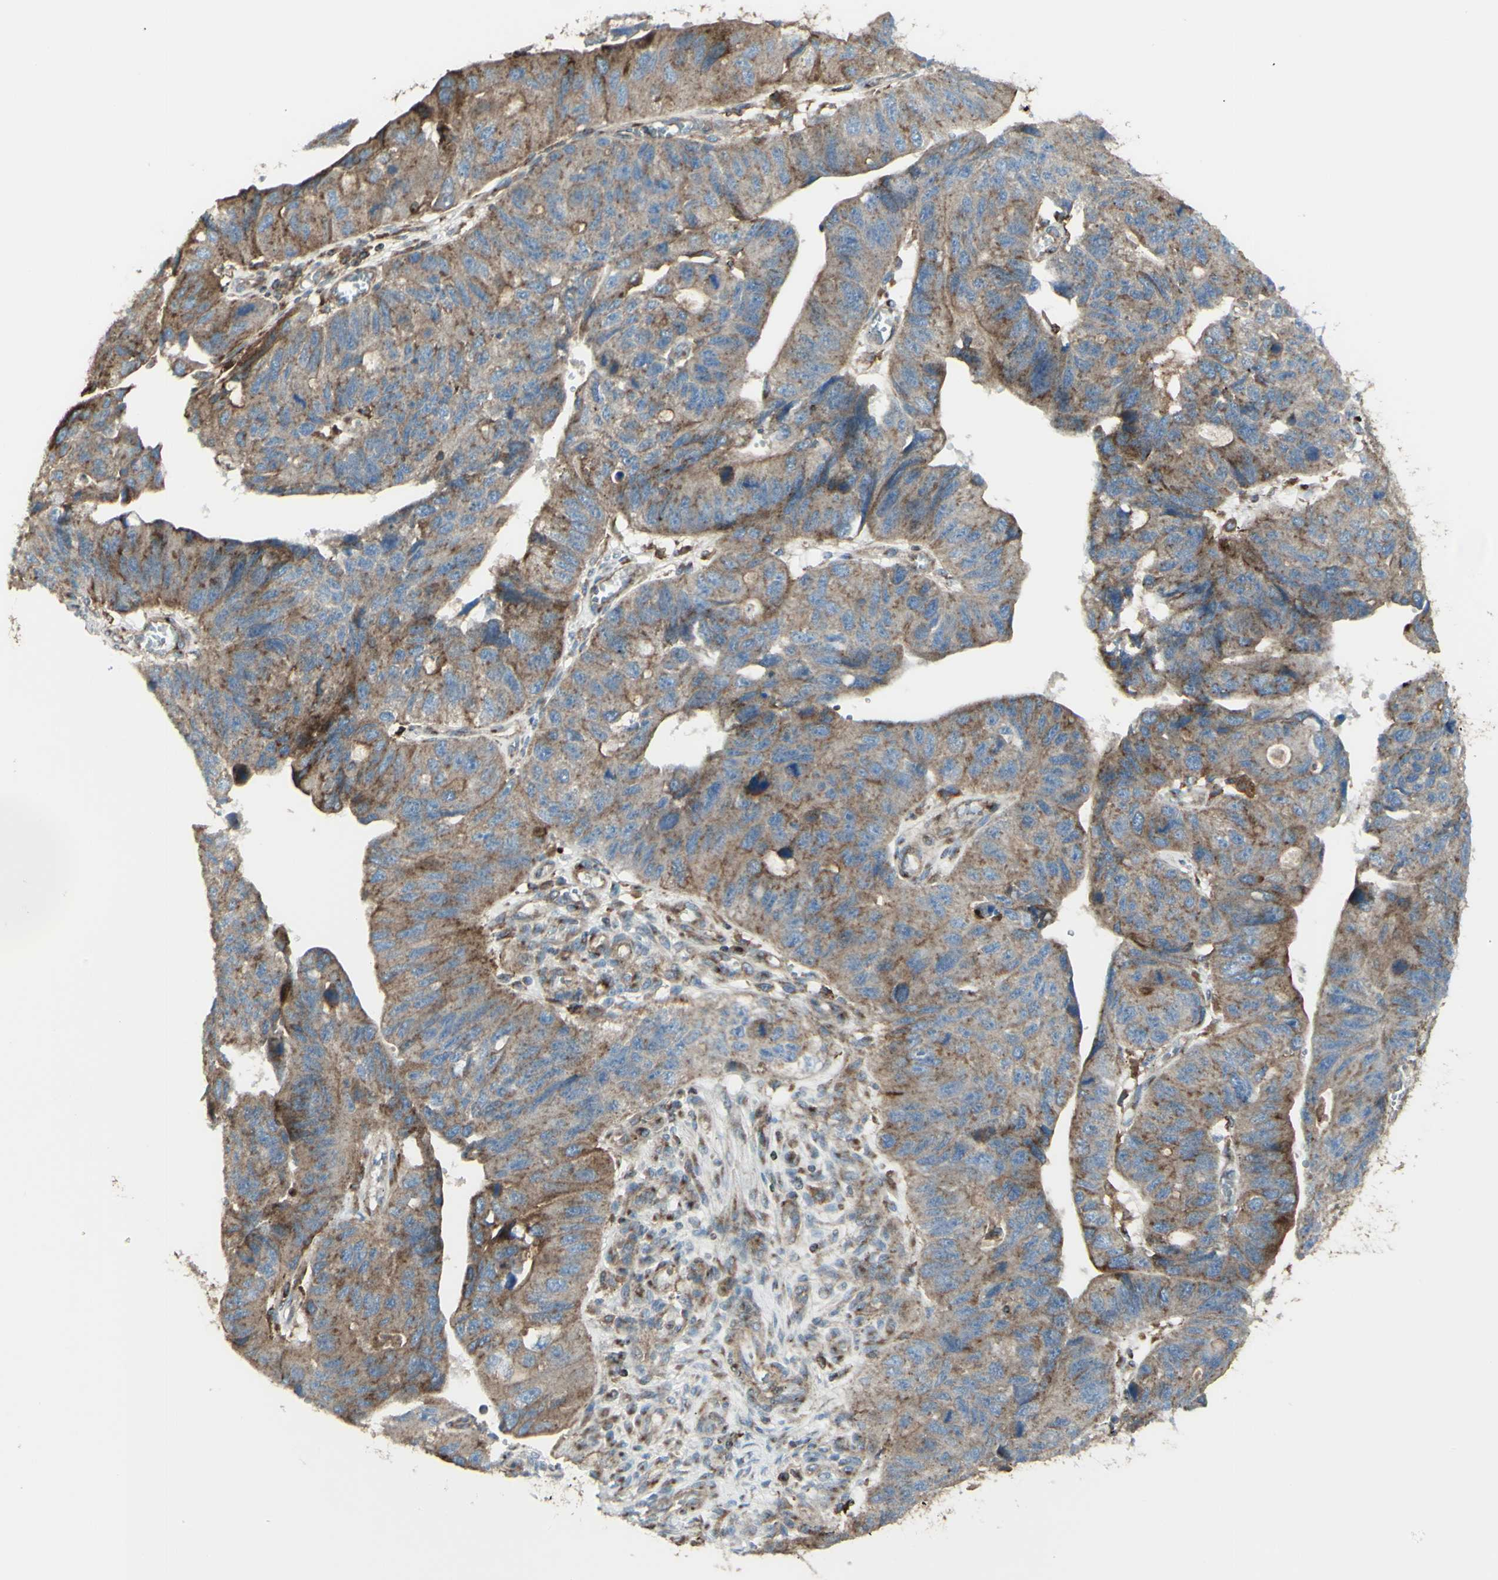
{"staining": {"intensity": "strong", "quantity": ">75%", "location": "cytoplasmic/membranous"}, "tissue": "stomach cancer", "cell_type": "Tumor cells", "image_type": "cancer", "snomed": [{"axis": "morphology", "description": "Adenocarcinoma, NOS"}, {"axis": "topography", "description": "Stomach"}], "caption": "About >75% of tumor cells in human stomach cancer (adenocarcinoma) display strong cytoplasmic/membranous protein positivity as visualized by brown immunohistochemical staining.", "gene": "NAPA", "patient": {"sex": "male", "age": 59}}